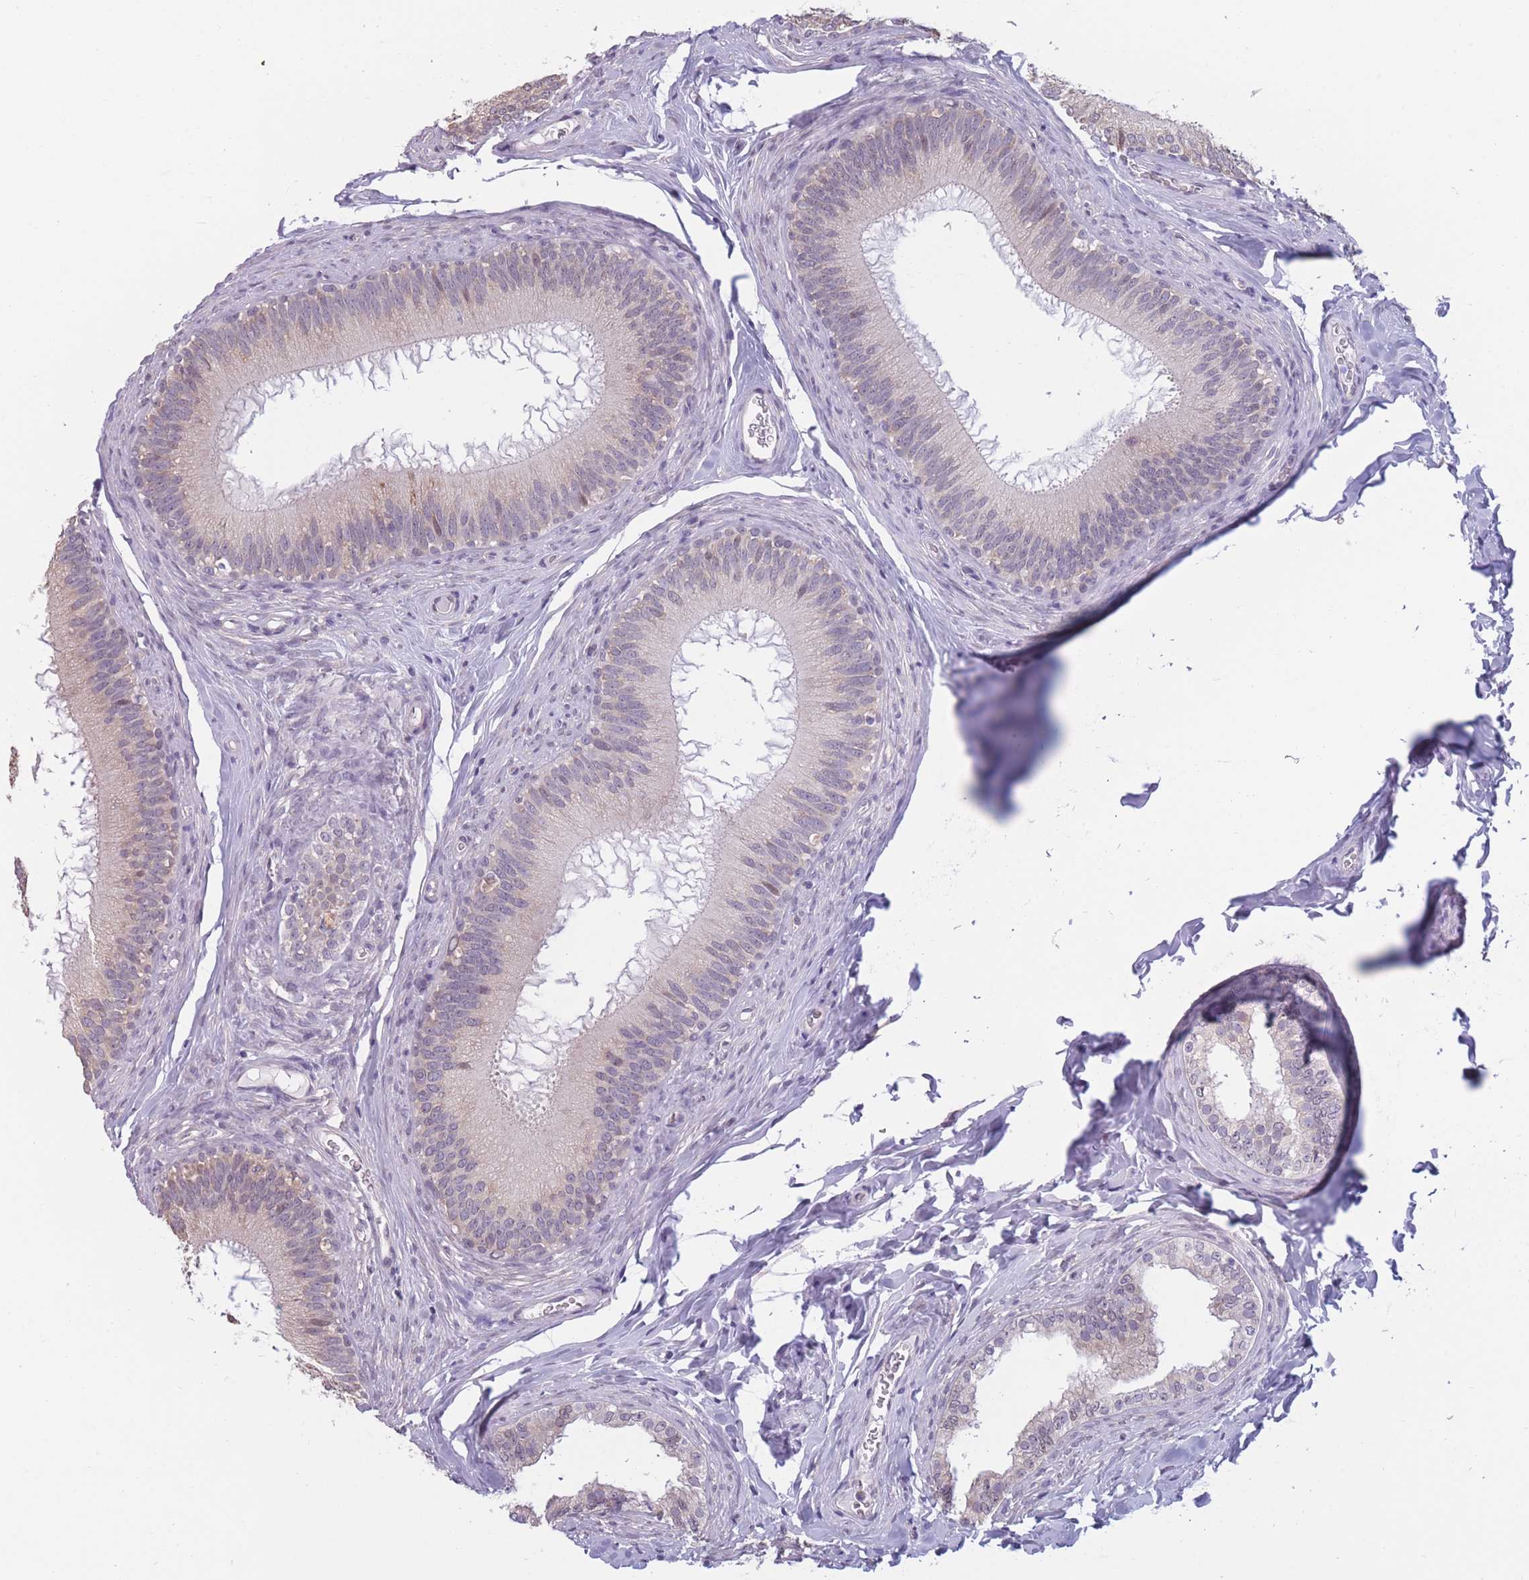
{"staining": {"intensity": "weak", "quantity": "<25%", "location": "cytoplasmic/membranous"}, "tissue": "epididymis", "cell_type": "Glandular cells", "image_type": "normal", "snomed": [{"axis": "morphology", "description": "Normal tissue, NOS"}, {"axis": "topography", "description": "Epididymis"}], "caption": "Epididymis stained for a protein using IHC reveals no positivity glandular cells.", "gene": "COL27A1", "patient": {"sex": "male", "age": 38}}